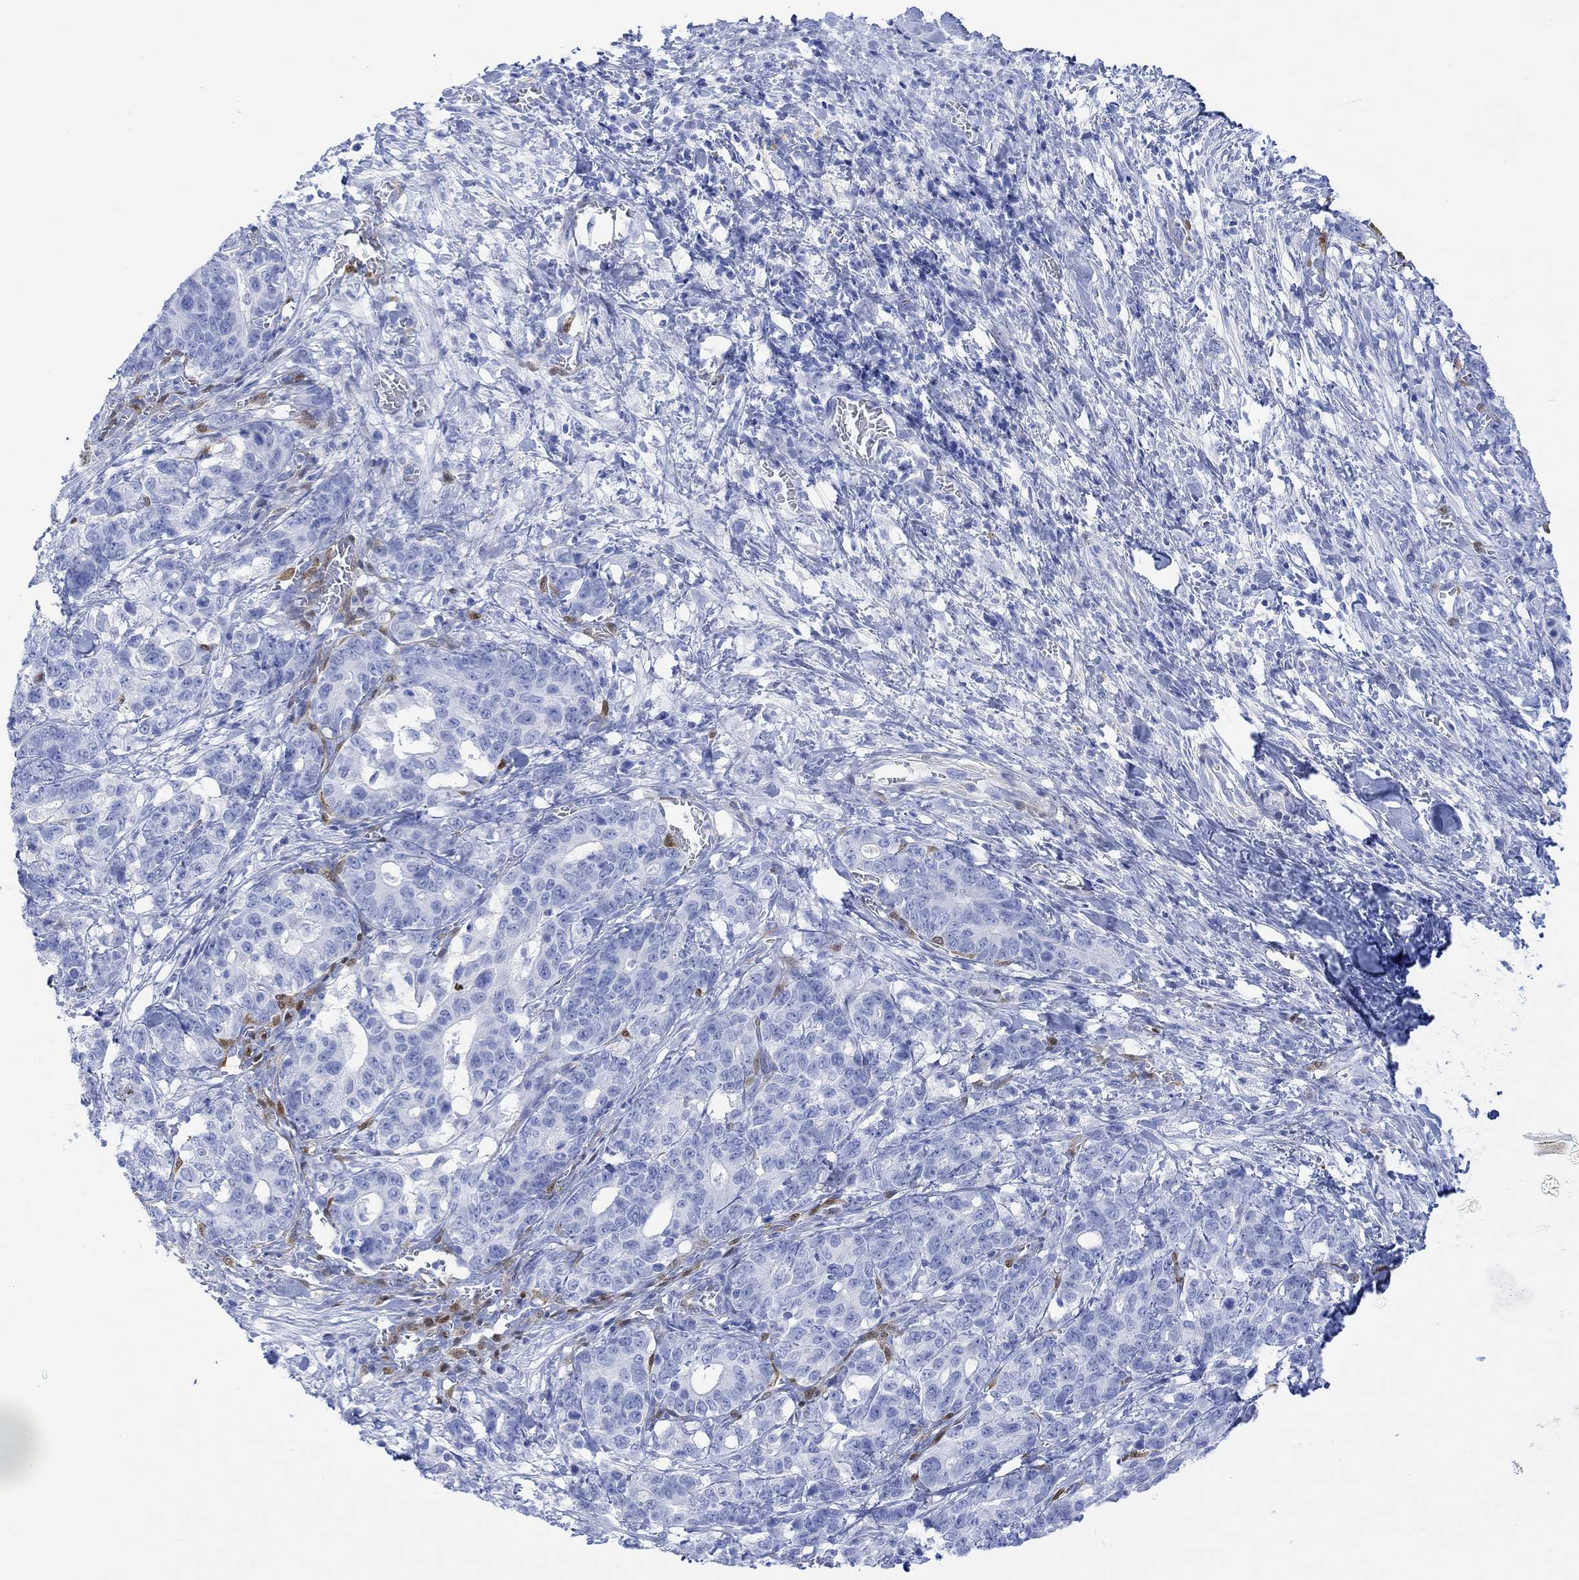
{"staining": {"intensity": "negative", "quantity": "none", "location": "none"}, "tissue": "stomach cancer", "cell_type": "Tumor cells", "image_type": "cancer", "snomed": [{"axis": "morphology", "description": "Normal tissue, NOS"}, {"axis": "morphology", "description": "Adenocarcinoma, NOS"}, {"axis": "topography", "description": "Stomach"}], "caption": "Stomach cancer stained for a protein using IHC exhibits no staining tumor cells.", "gene": "TPPP3", "patient": {"sex": "female", "age": 64}}